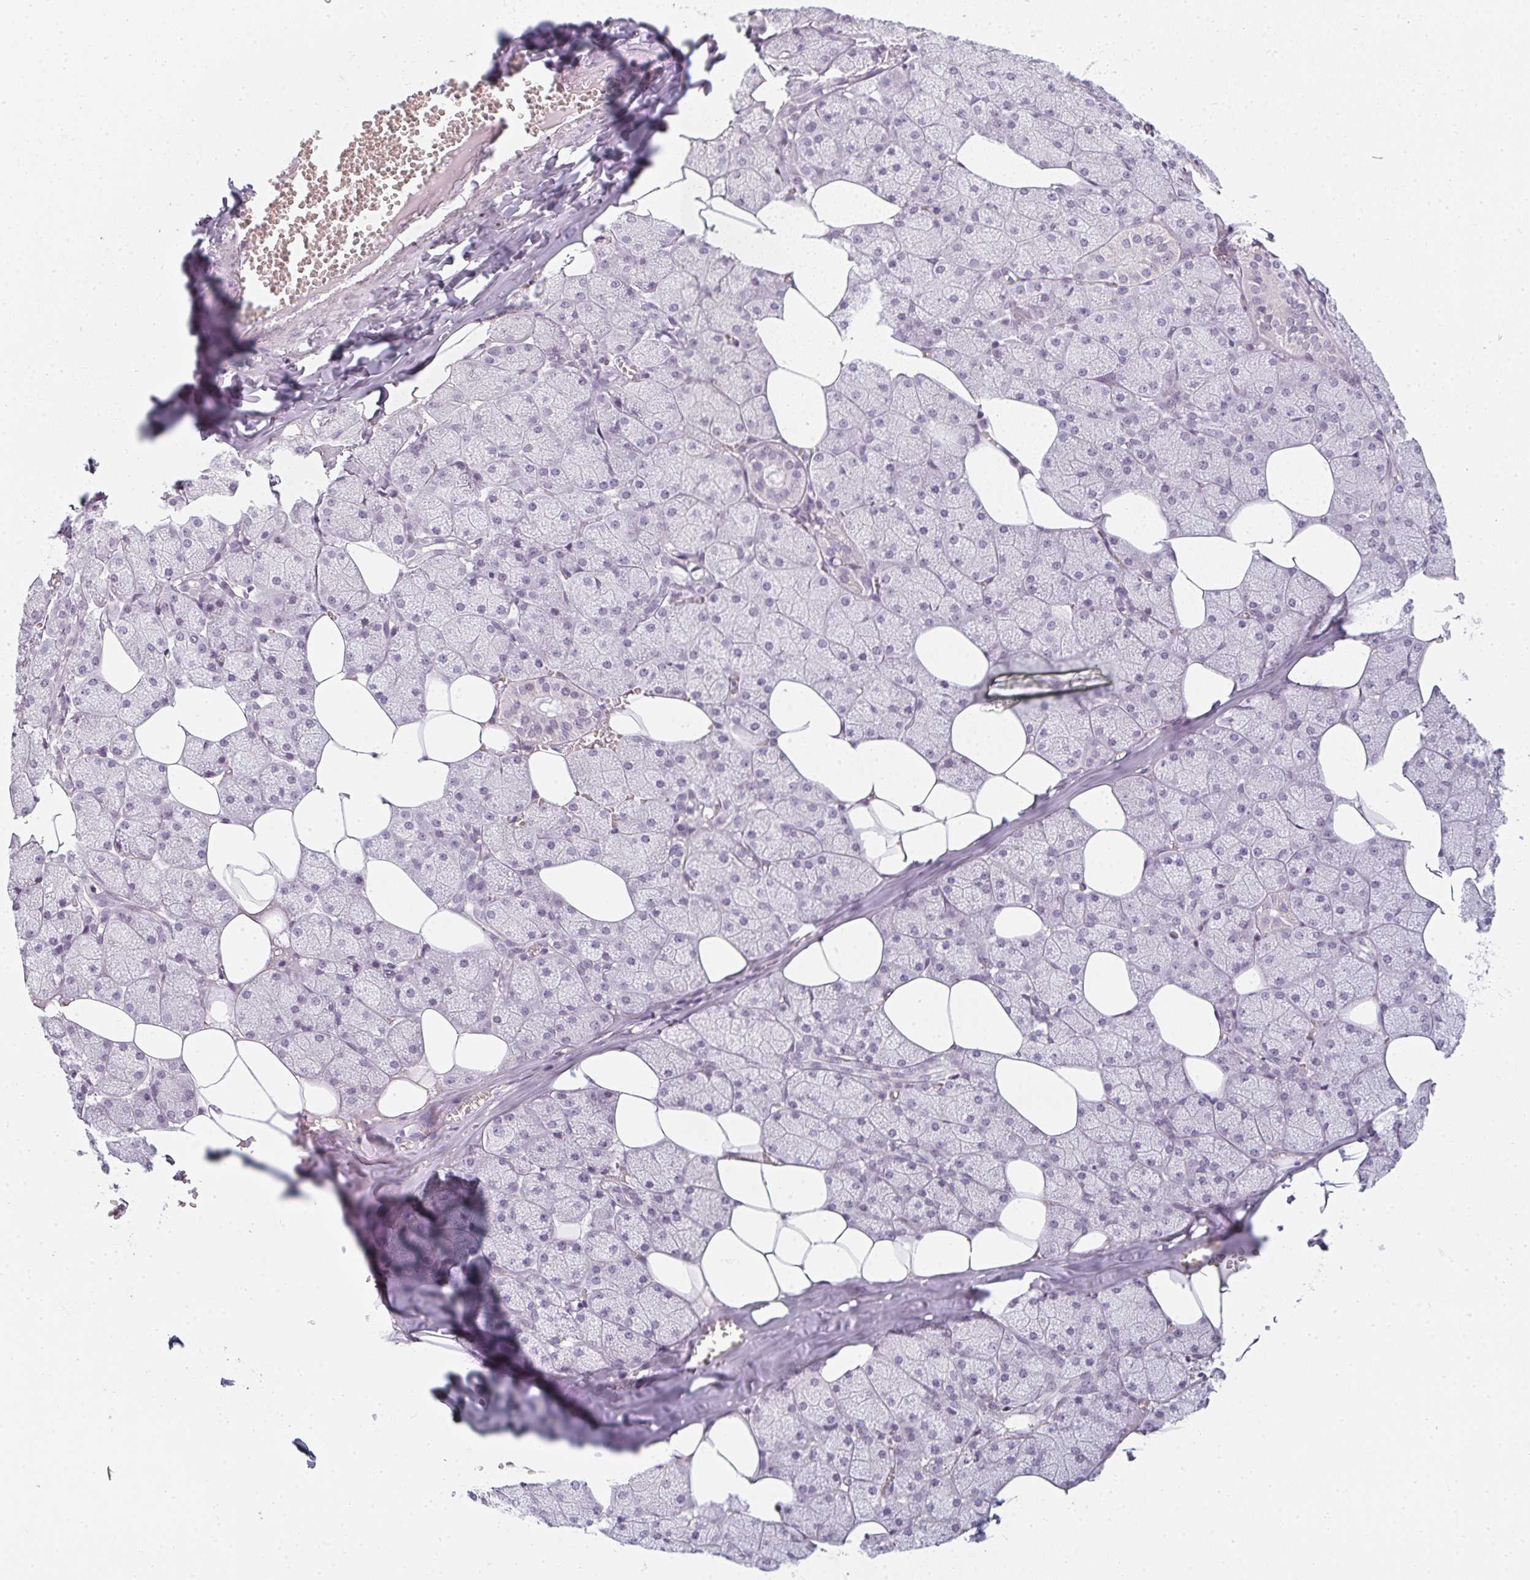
{"staining": {"intensity": "negative", "quantity": "none", "location": "none"}, "tissue": "salivary gland", "cell_type": "Glandular cells", "image_type": "normal", "snomed": [{"axis": "morphology", "description": "Normal tissue, NOS"}, {"axis": "topography", "description": "Salivary gland"}, {"axis": "topography", "description": "Peripheral nerve tissue"}], "caption": "Glandular cells show no significant protein staining in benign salivary gland. (Immunohistochemistry, brightfield microscopy, high magnification).", "gene": "RBBP6", "patient": {"sex": "male", "age": 38}}